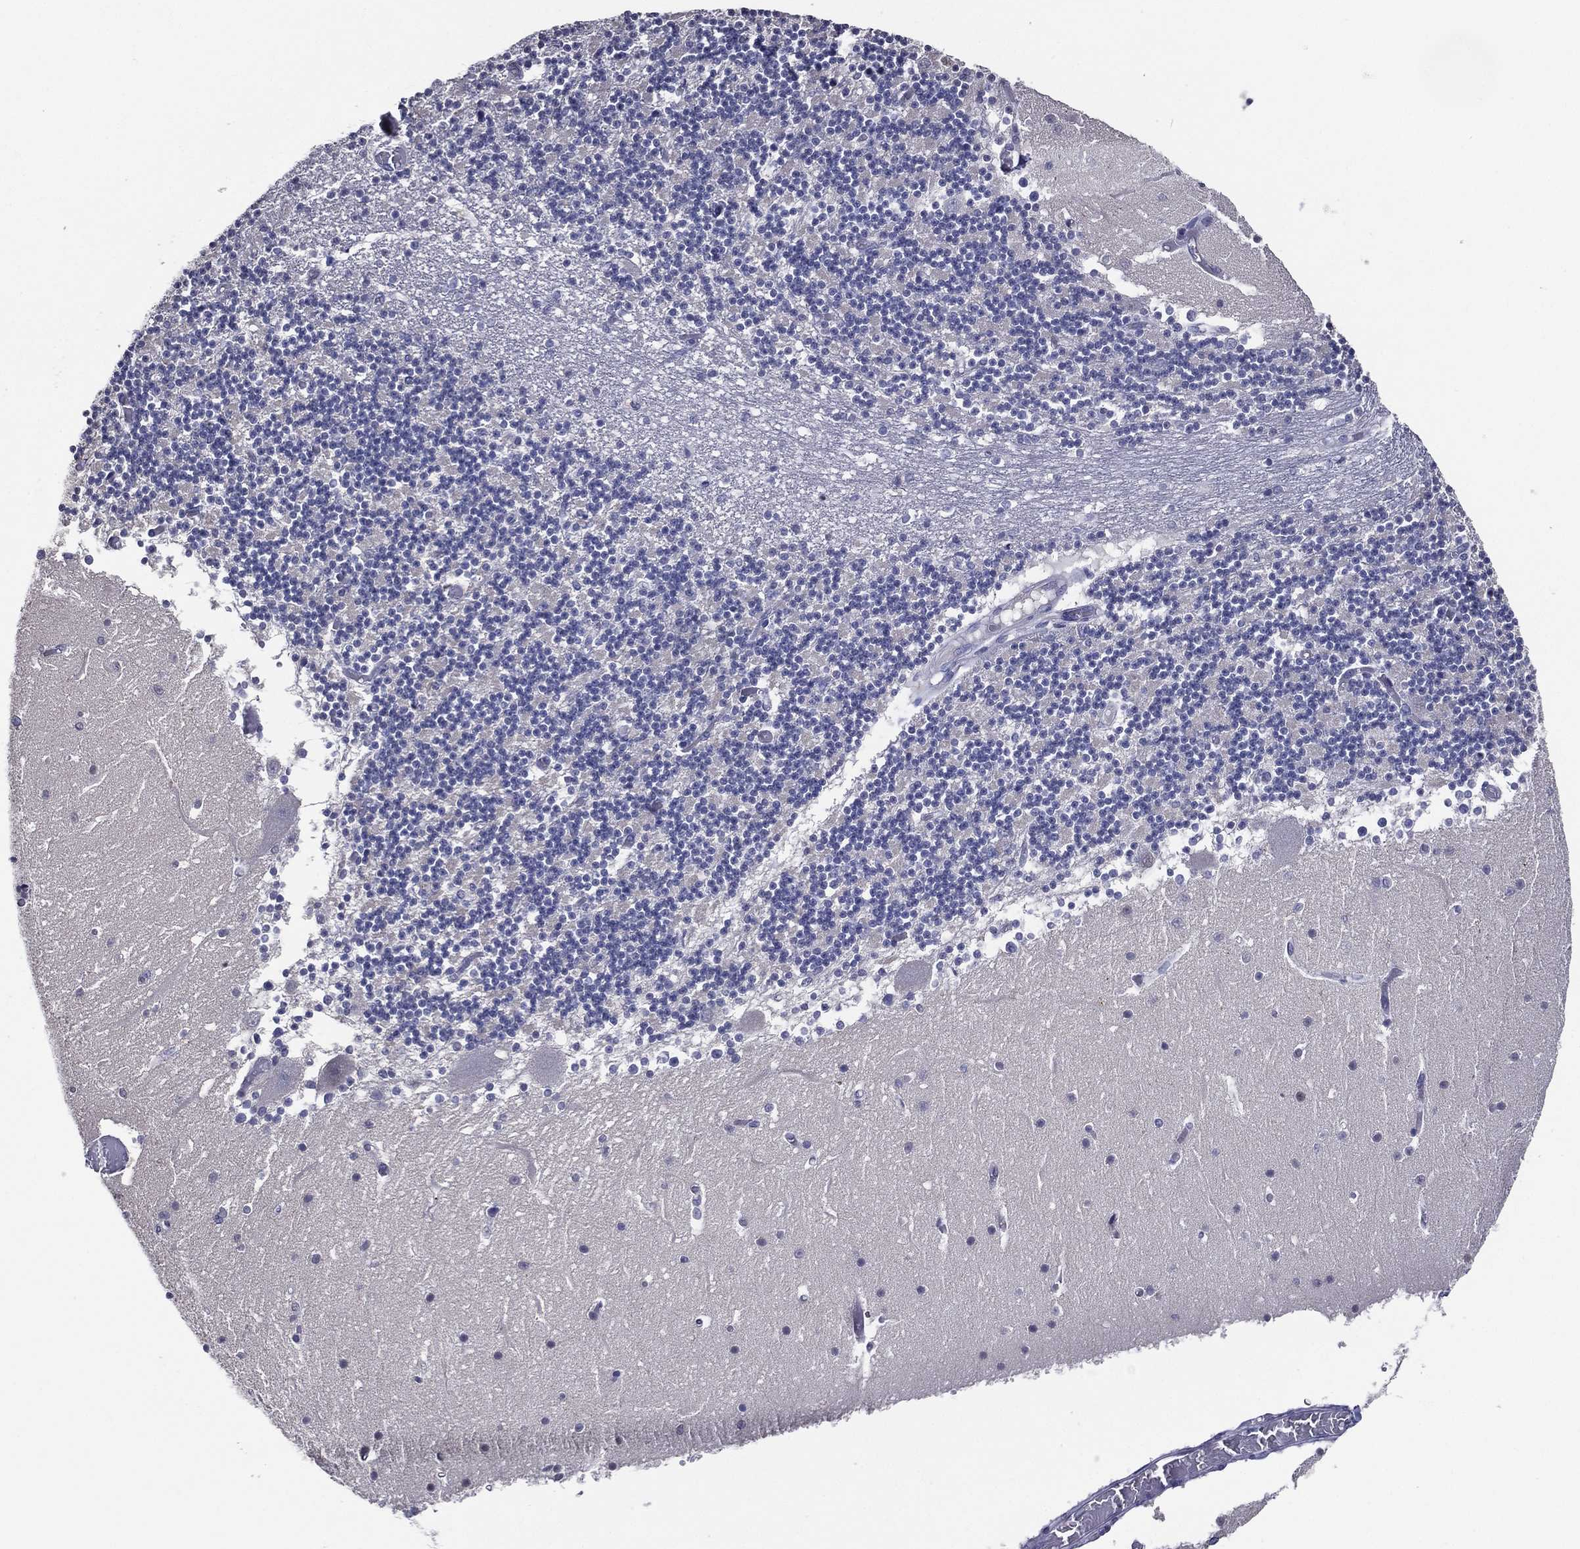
{"staining": {"intensity": "negative", "quantity": "none", "location": "none"}, "tissue": "cerebellum", "cell_type": "Cells in granular layer", "image_type": "normal", "snomed": [{"axis": "morphology", "description": "Normal tissue, NOS"}, {"axis": "topography", "description": "Cerebellum"}], "caption": "Immunohistochemistry image of unremarkable cerebellum: cerebellum stained with DAB (3,3'-diaminobenzidine) demonstrates no significant protein staining in cells in granular layer.", "gene": "TFAP2A", "patient": {"sex": "female", "age": 28}}